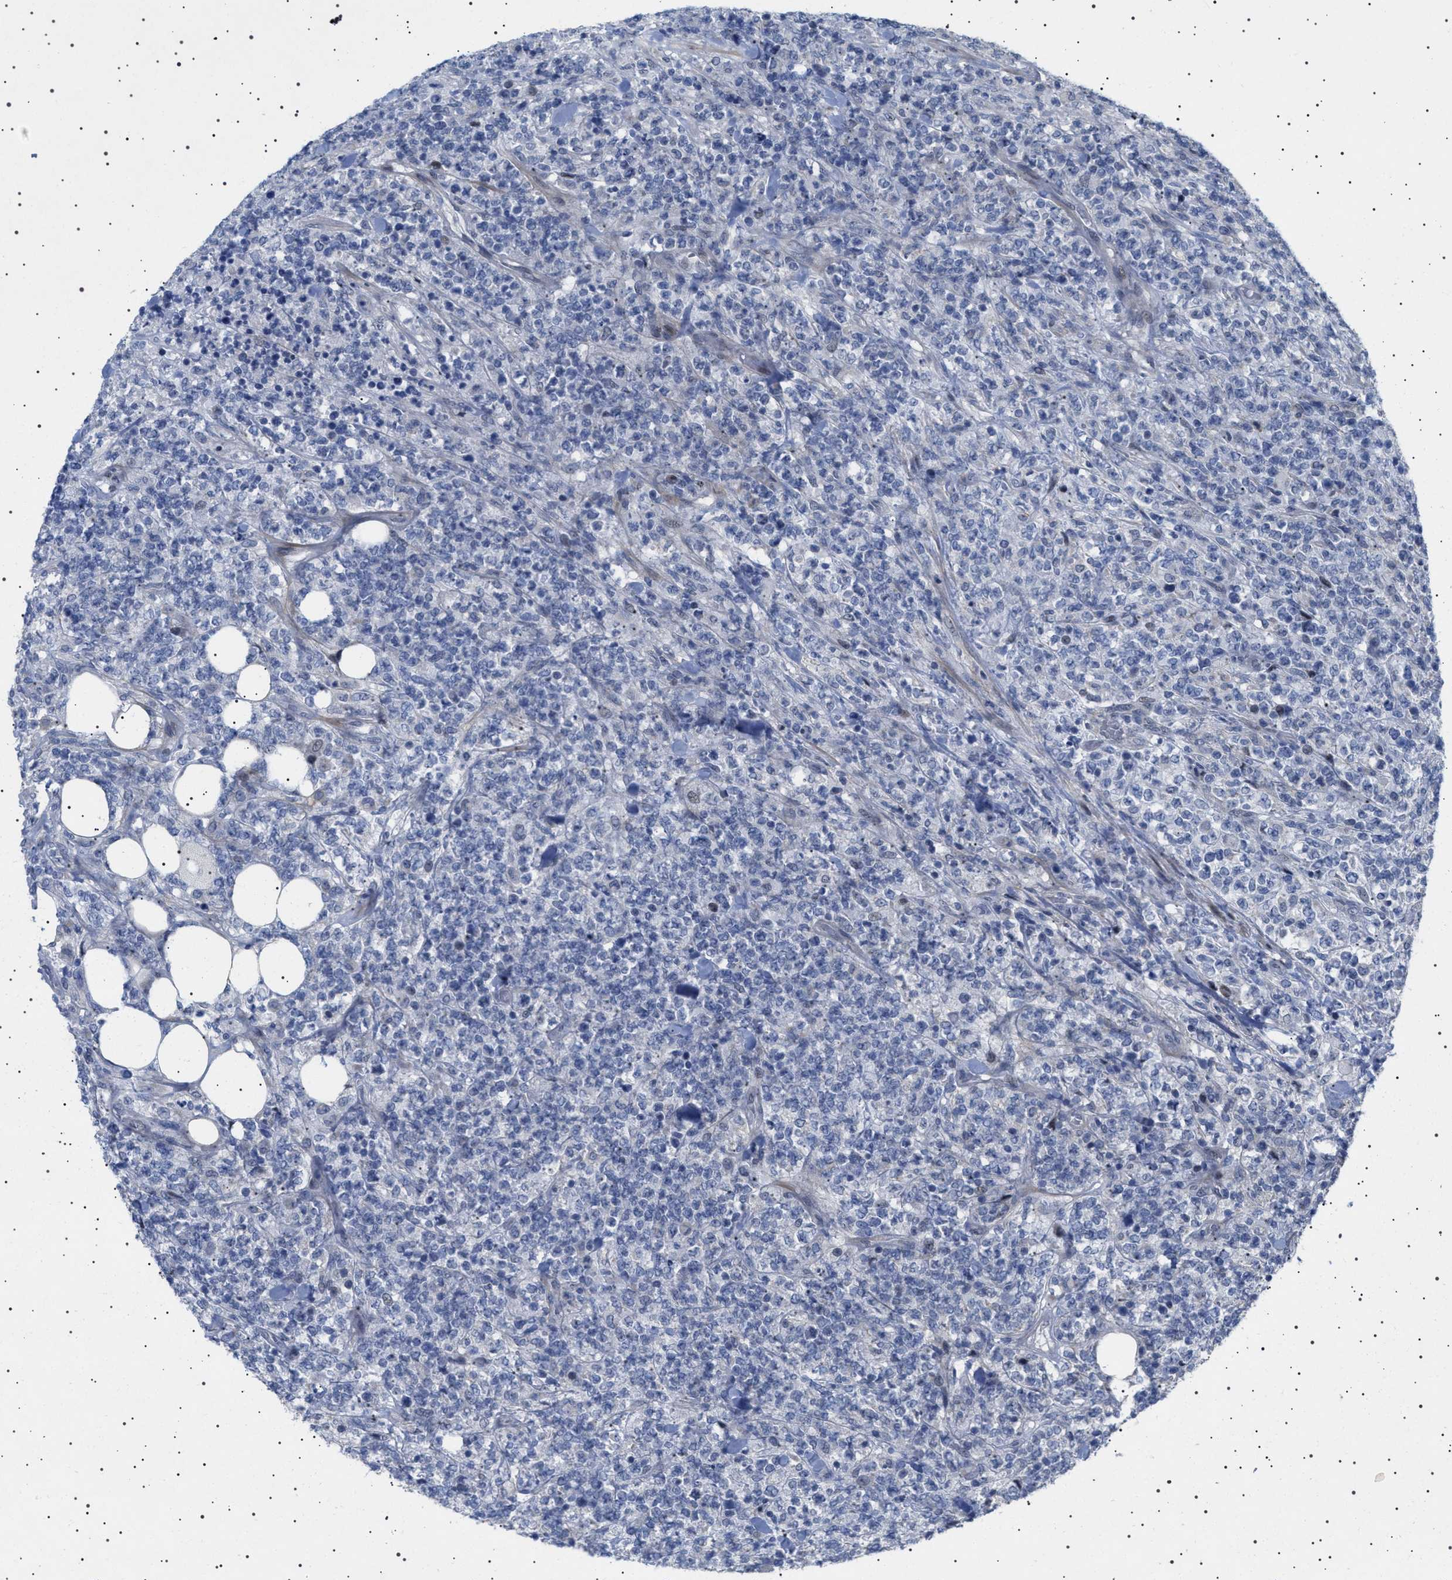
{"staining": {"intensity": "negative", "quantity": "none", "location": "none"}, "tissue": "lymphoma", "cell_type": "Tumor cells", "image_type": "cancer", "snomed": [{"axis": "morphology", "description": "Malignant lymphoma, non-Hodgkin's type, High grade"}, {"axis": "topography", "description": "Soft tissue"}], "caption": "DAB immunohistochemical staining of human malignant lymphoma, non-Hodgkin's type (high-grade) exhibits no significant expression in tumor cells.", "gene": "HTR1A", "patient": {"sex": "male", "age": 18}}